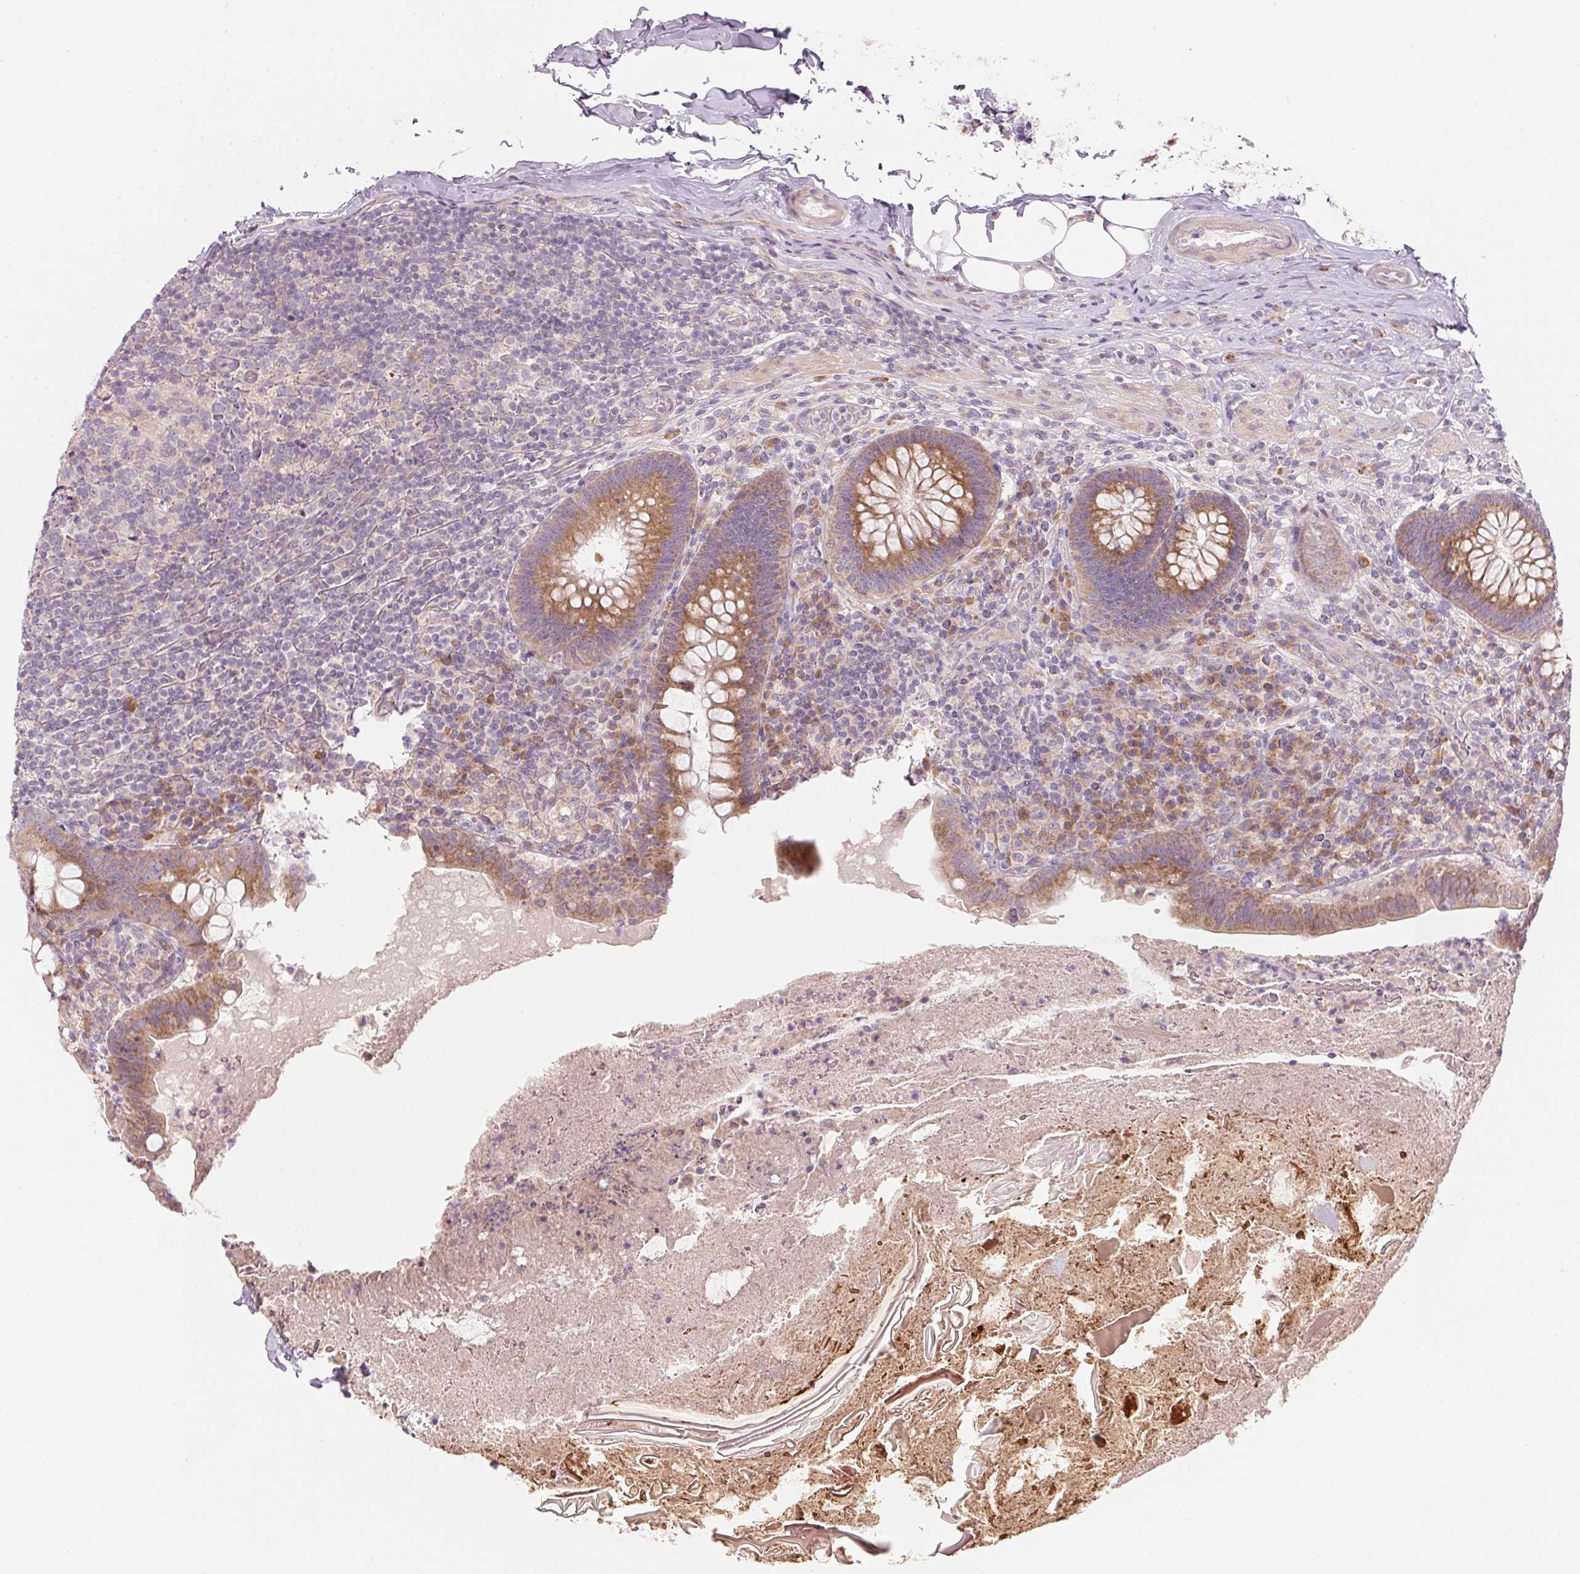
{"staining": {"intensity": "moderate", "quantity": ">75%", "location": "cytoplasmic/membranous"}, "tissue": "appendix", "cell_type": "Glandular cells", "image_type": "normal", "snomed": [{"axis": "morphology", "description": "Normal tissue, NOS"}, {"axis": "topography", "description": "Appendix"}], "caption": "Immunohistochemical staining of unremarkable human appendix exhibits >75% levels of moderate cytoplasmic/membranous protein staining in approximately >75% of glandular cells. (DAB IHC, brown staining for protein, blue staining for nuclei).", "gene": "BLOC1S2", "patient": {"sex": "male", "age": 47}}